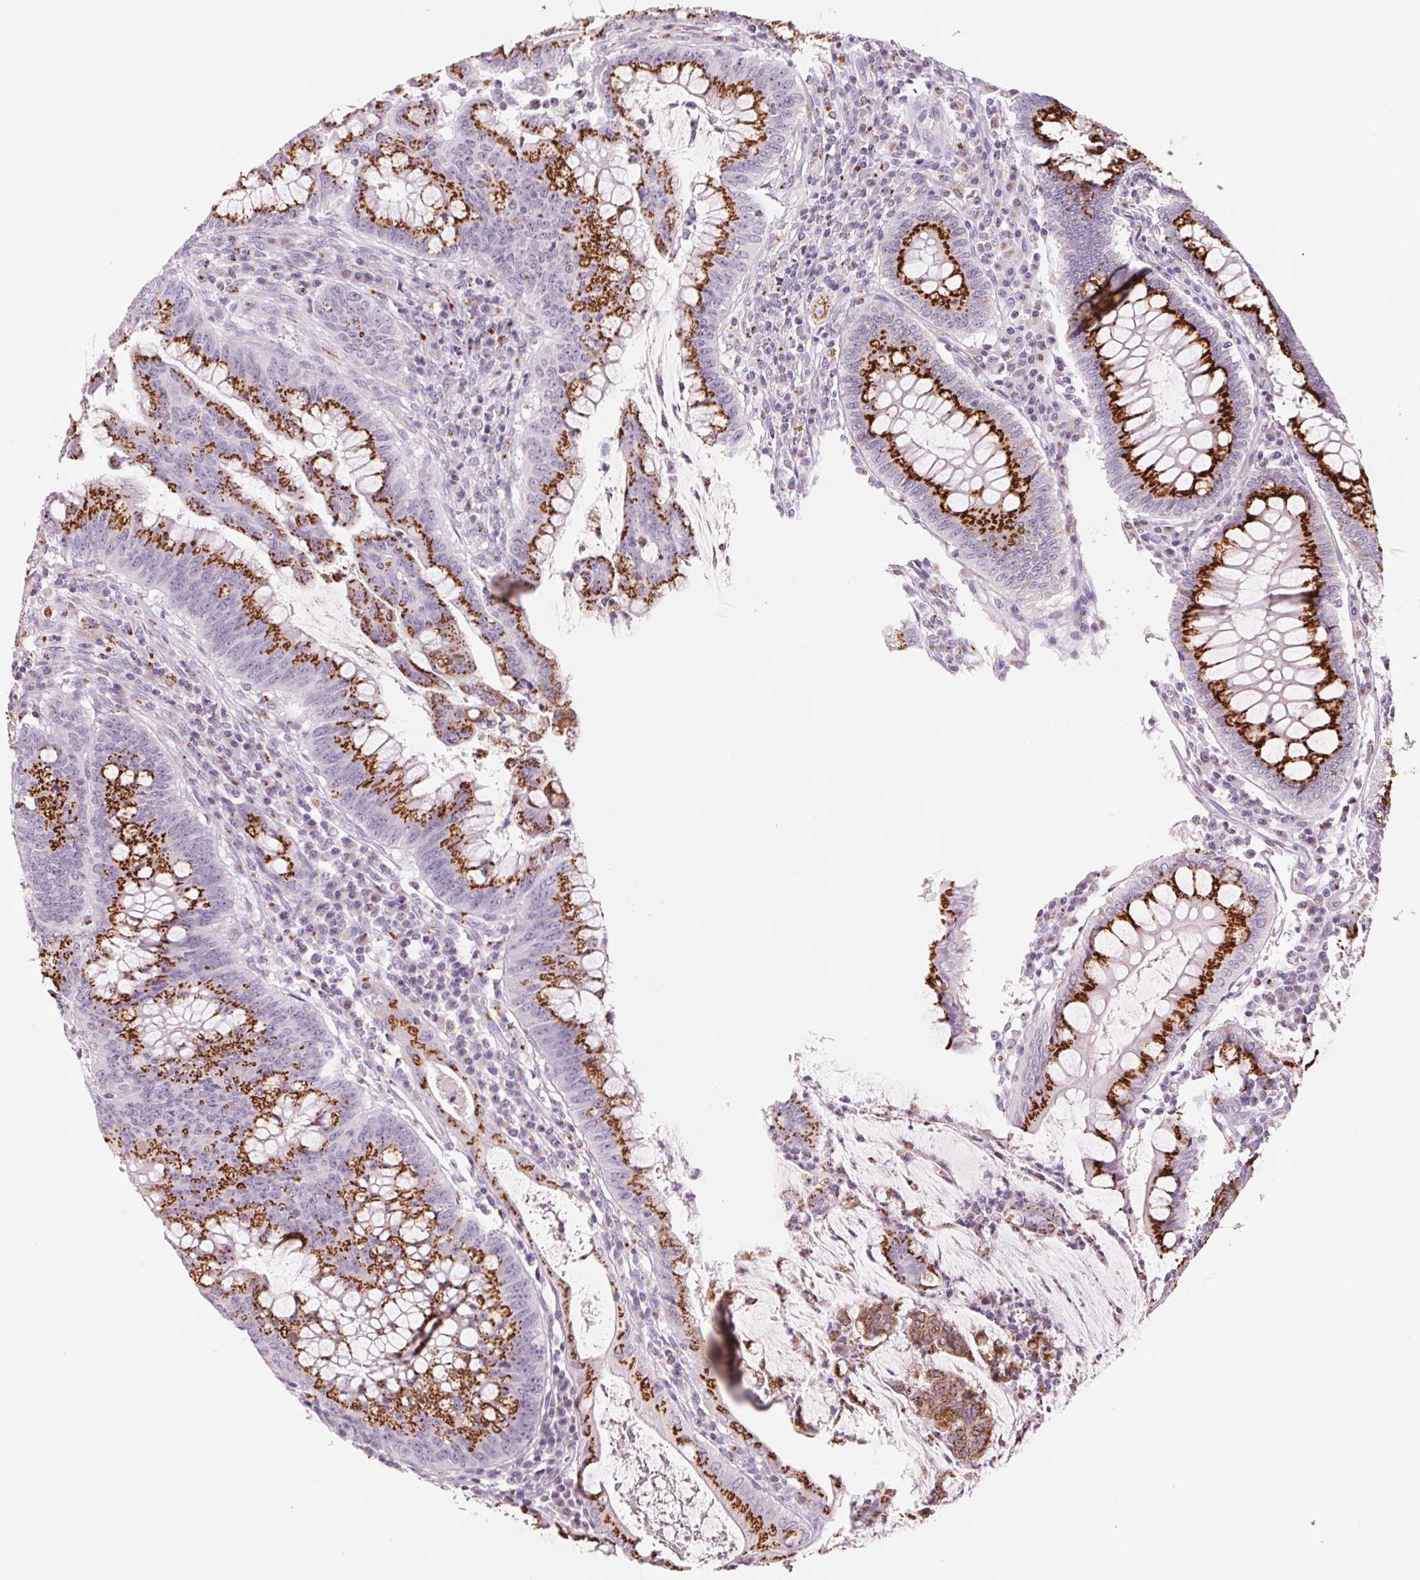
{"staining": {"intensity": "strong", "quantity": ">75%", "location": "cytoplasmic/membranous"}, "tissue": "colorectal cancer", "cell_type": "Tumor cells", "image_type": "cancer", "snomed": [{"axis": "morphology", "description": "Adenocarcinoma, NOS"}, {"axis": "topography", "description": "Colon"}], "caption": "IHC micrograph of neoplastic tissue: adenocarcinoma (colorectal) stained using immunohistochemistry exhibits high levels of strong protein expression localized specifically in the cytoplasmic/membranous of tumor cells, appearing as a cytoplasmic/membranous brown color.", "gene": "GALNT7", "patient": {"sex": "male", "age": 62}}